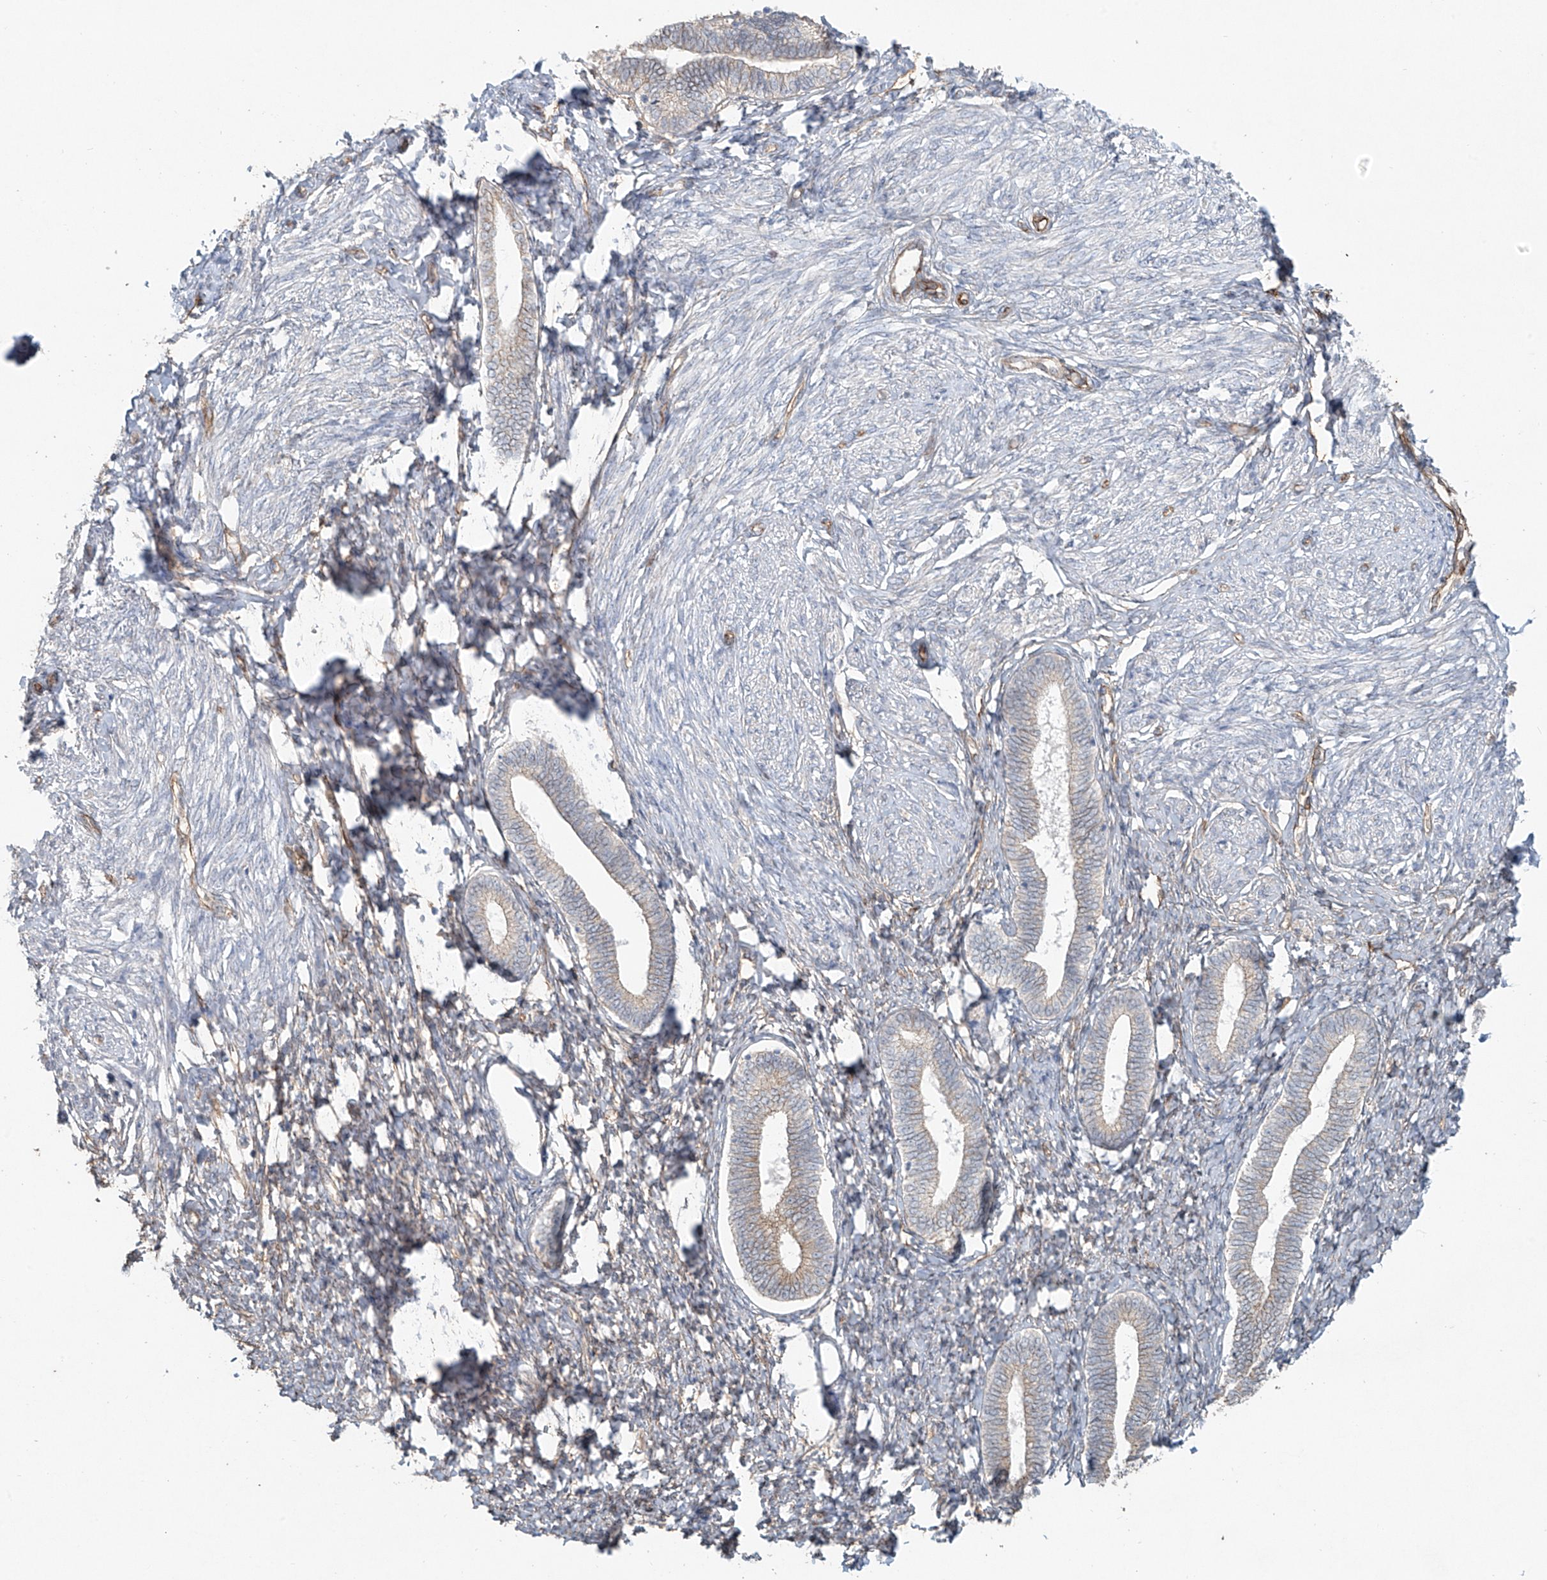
{"staining": {"intensity": "negative", "quantity": "none", "location": "none"}, "tissue": "endometrium", "cell_type": "Cells in endometrial stroma", "image_type": "normal", "snomed": [{"axis": "morphology", "description": "Normal tissue, NOS"}, {"axis": "topography", "description": "Endometrium"}], "caption": "DAB immunohistochemical staining of benign human endometrium exhibits no significant positivity in cells in endometrial stroma.", "gene": "TUBE1", "patient": {"sex": "female", "age": 72}}